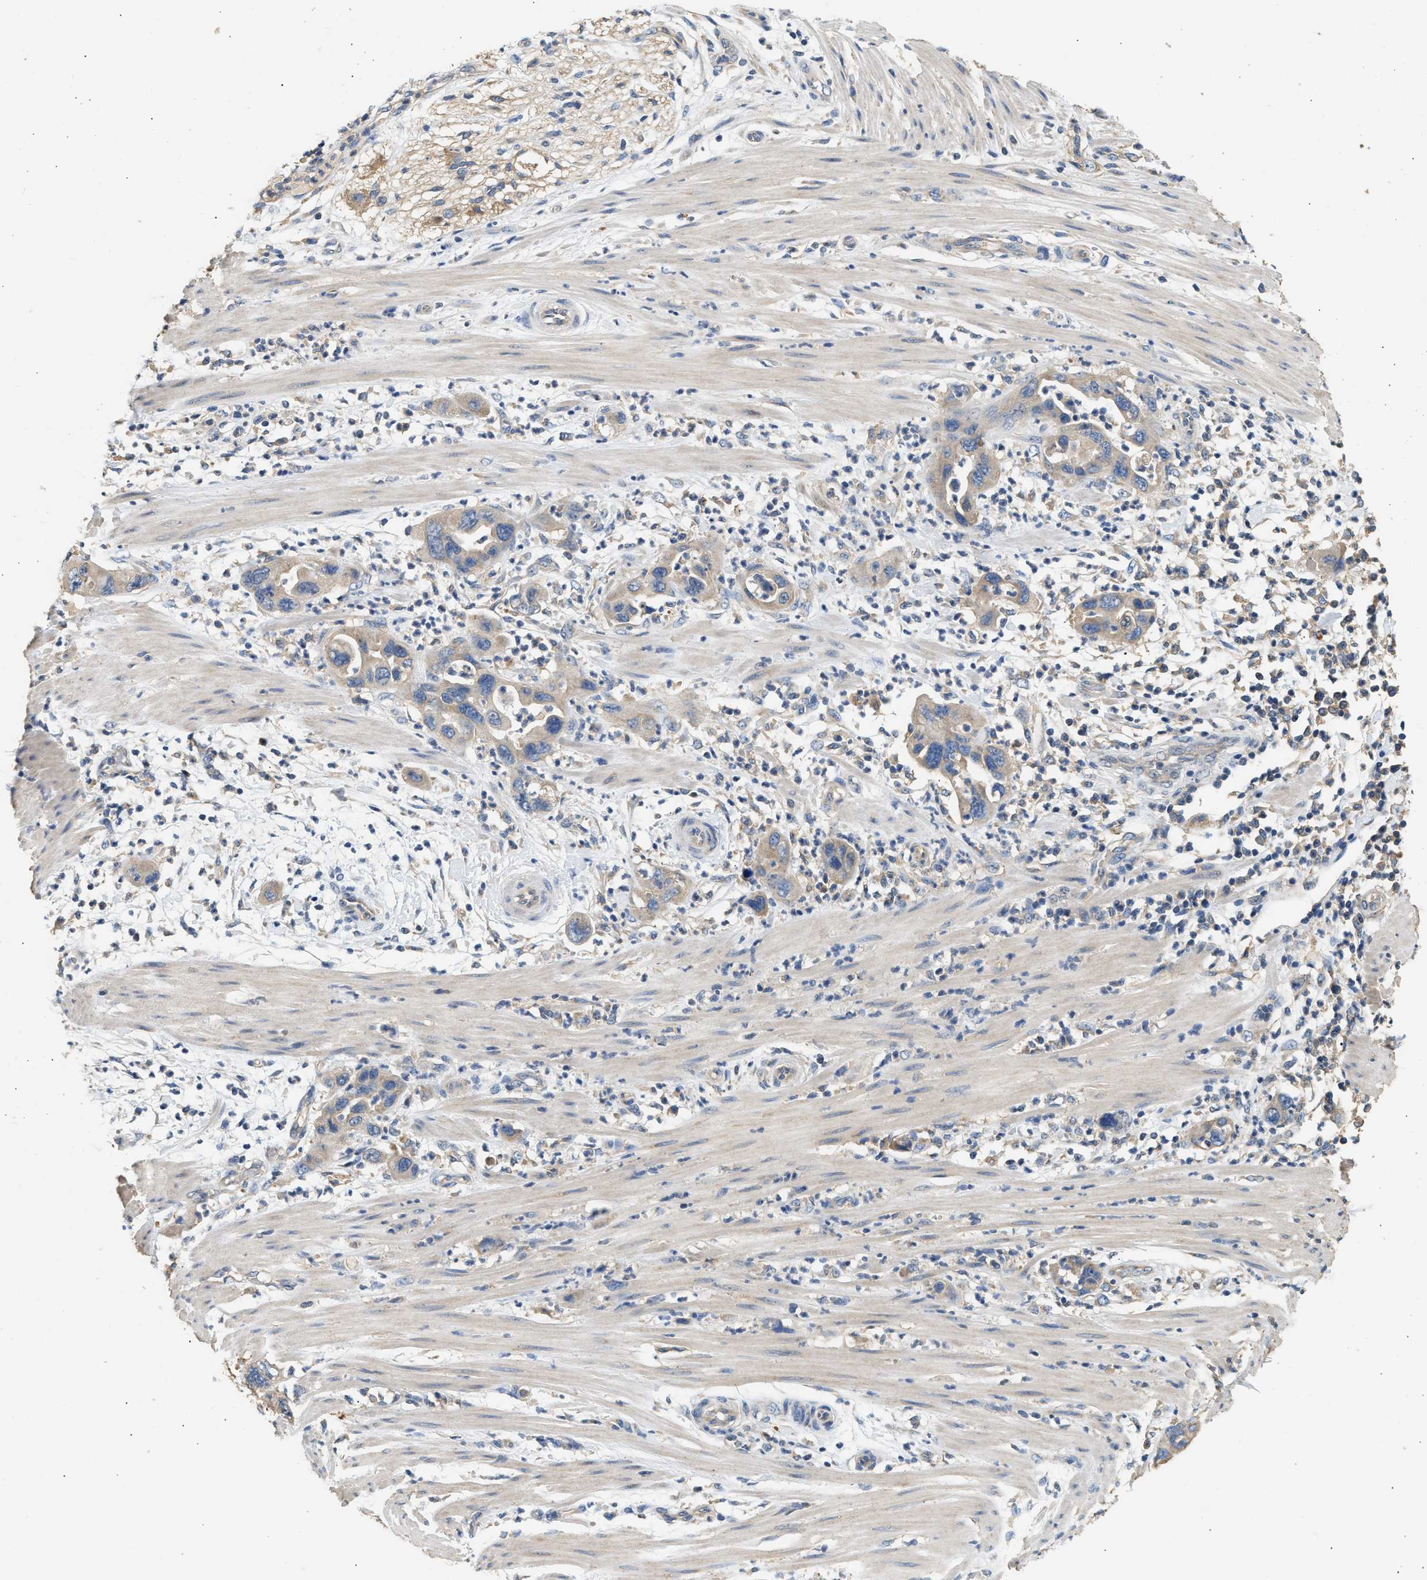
{"staining": {"intensity": "weak", "quantity": "25%-75%", "location": "cytoplasmic/membranous"}, "tissue": "pancreatic cancer", "cell_type": "Tumor cells", "image_type": "cancer", "snomed": [{"axis": "morphology", "description": "Adenocarcinoma, NOS"}, {"axis": "topography", "description": "Pancreas"}], "caption": "Human adenocarcinoma (pancreatic) stained for a protein (brown) demonstrates weak cytoplasmic/membranous positive positivity in approximately 25%-75% of tumor cells.", "gene": "WDR31", "patient": {"sex": "female", "age": 71}}